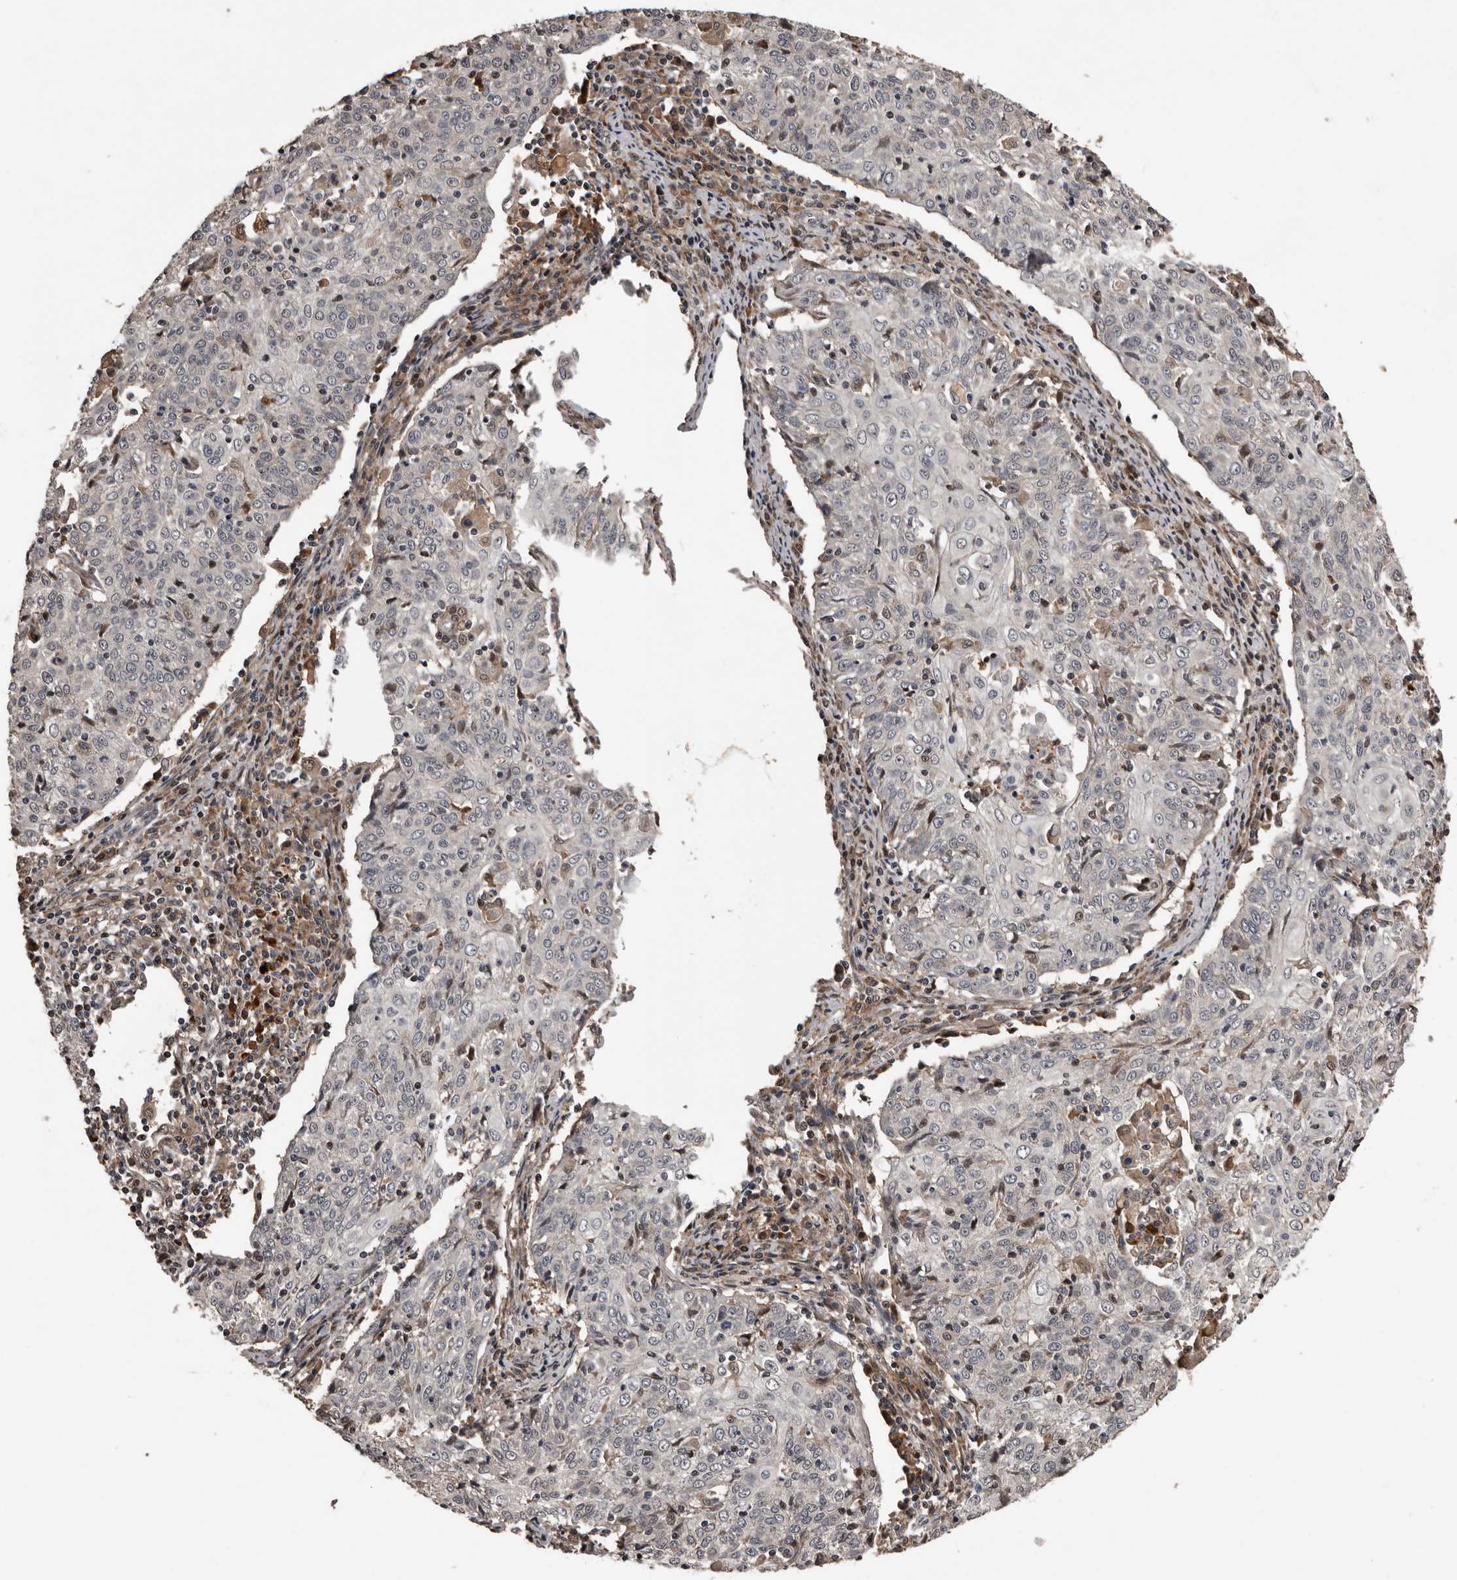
{"staining": {"intensity": "negative", "quantity": "none", "location": "none"}, "tissue": "cervical cancer", "cell_type": "Tumor cells", "image_type": "cancer", "snomed": [{"axis": "morphology", "description": "Squamous cell carcinoma, NOS"}, {"axis": "topography", "description": "Cervix"}], "caption": "High magnification brightfield microscopy of cervical cancer (squamous cell carcinoma) stained with DAB (3,3'-diaminobenzidine) (brown) and counterstained with hematoxylin (blue): tumor cells show no significant positivity. (Brightfield microscopy of DAB (3,3'-diaminobenzidine) IHC at high magnification).", "gene": "SERTAD4", "patient": {"sex": "female", "age": 48}}